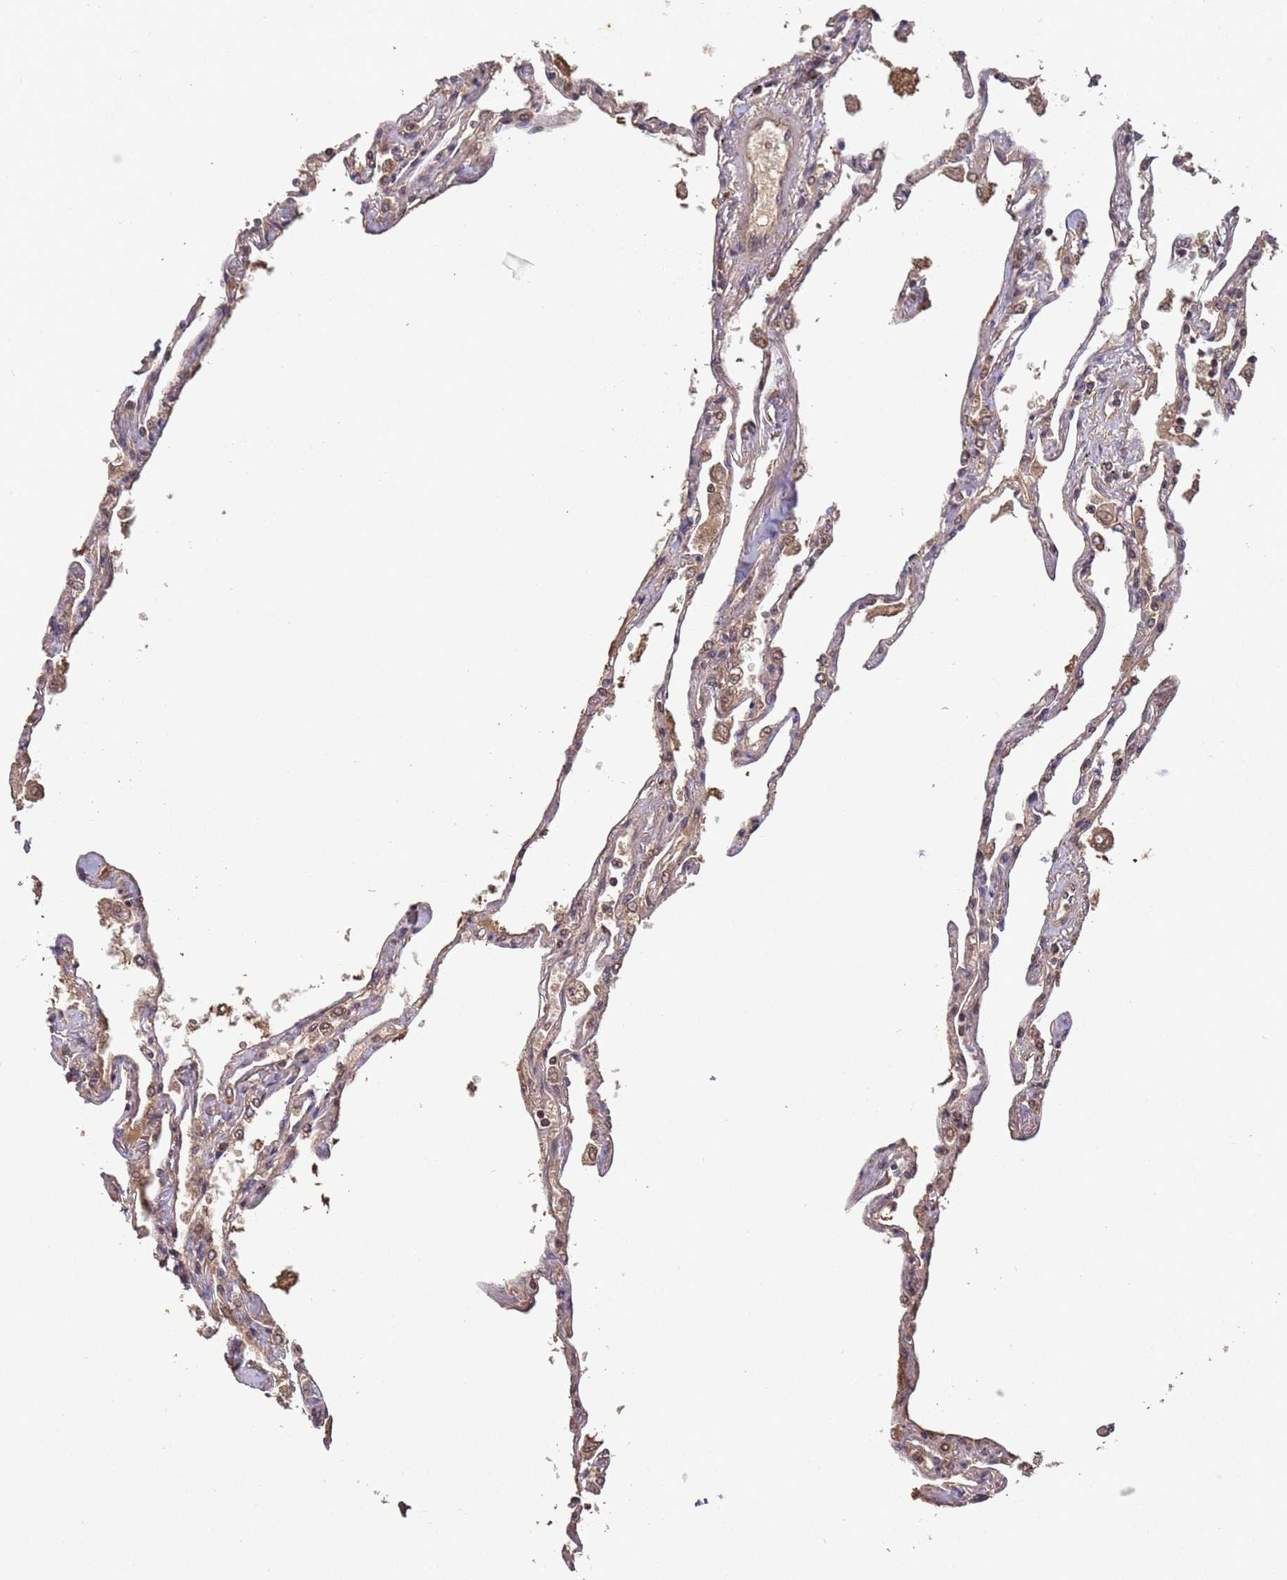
{"staining": {"intensity": "weak", "quantity": "25%-75%", "location": "cytoplasmic/membranous"}, "tissue": "lung", "cell_type": "Alveolar cells", "image_type": "normal", "snomed": [{"axis": "morphology", "description": "Normal tissue, NOS"}, {"axis": "topography", "description": "Lung"}], "caption": "Immunohistochemical staining of normal human lung demonstrates 25%-75% levels of weak cytoplasmic/membranous protein positivity in about 25%-75% of alveolar cells. (DAB IHC, brown staining for protein, blue staining for nuclei).", "gene": "ERI1", "patient": {"sex": "female", "age": 67}}